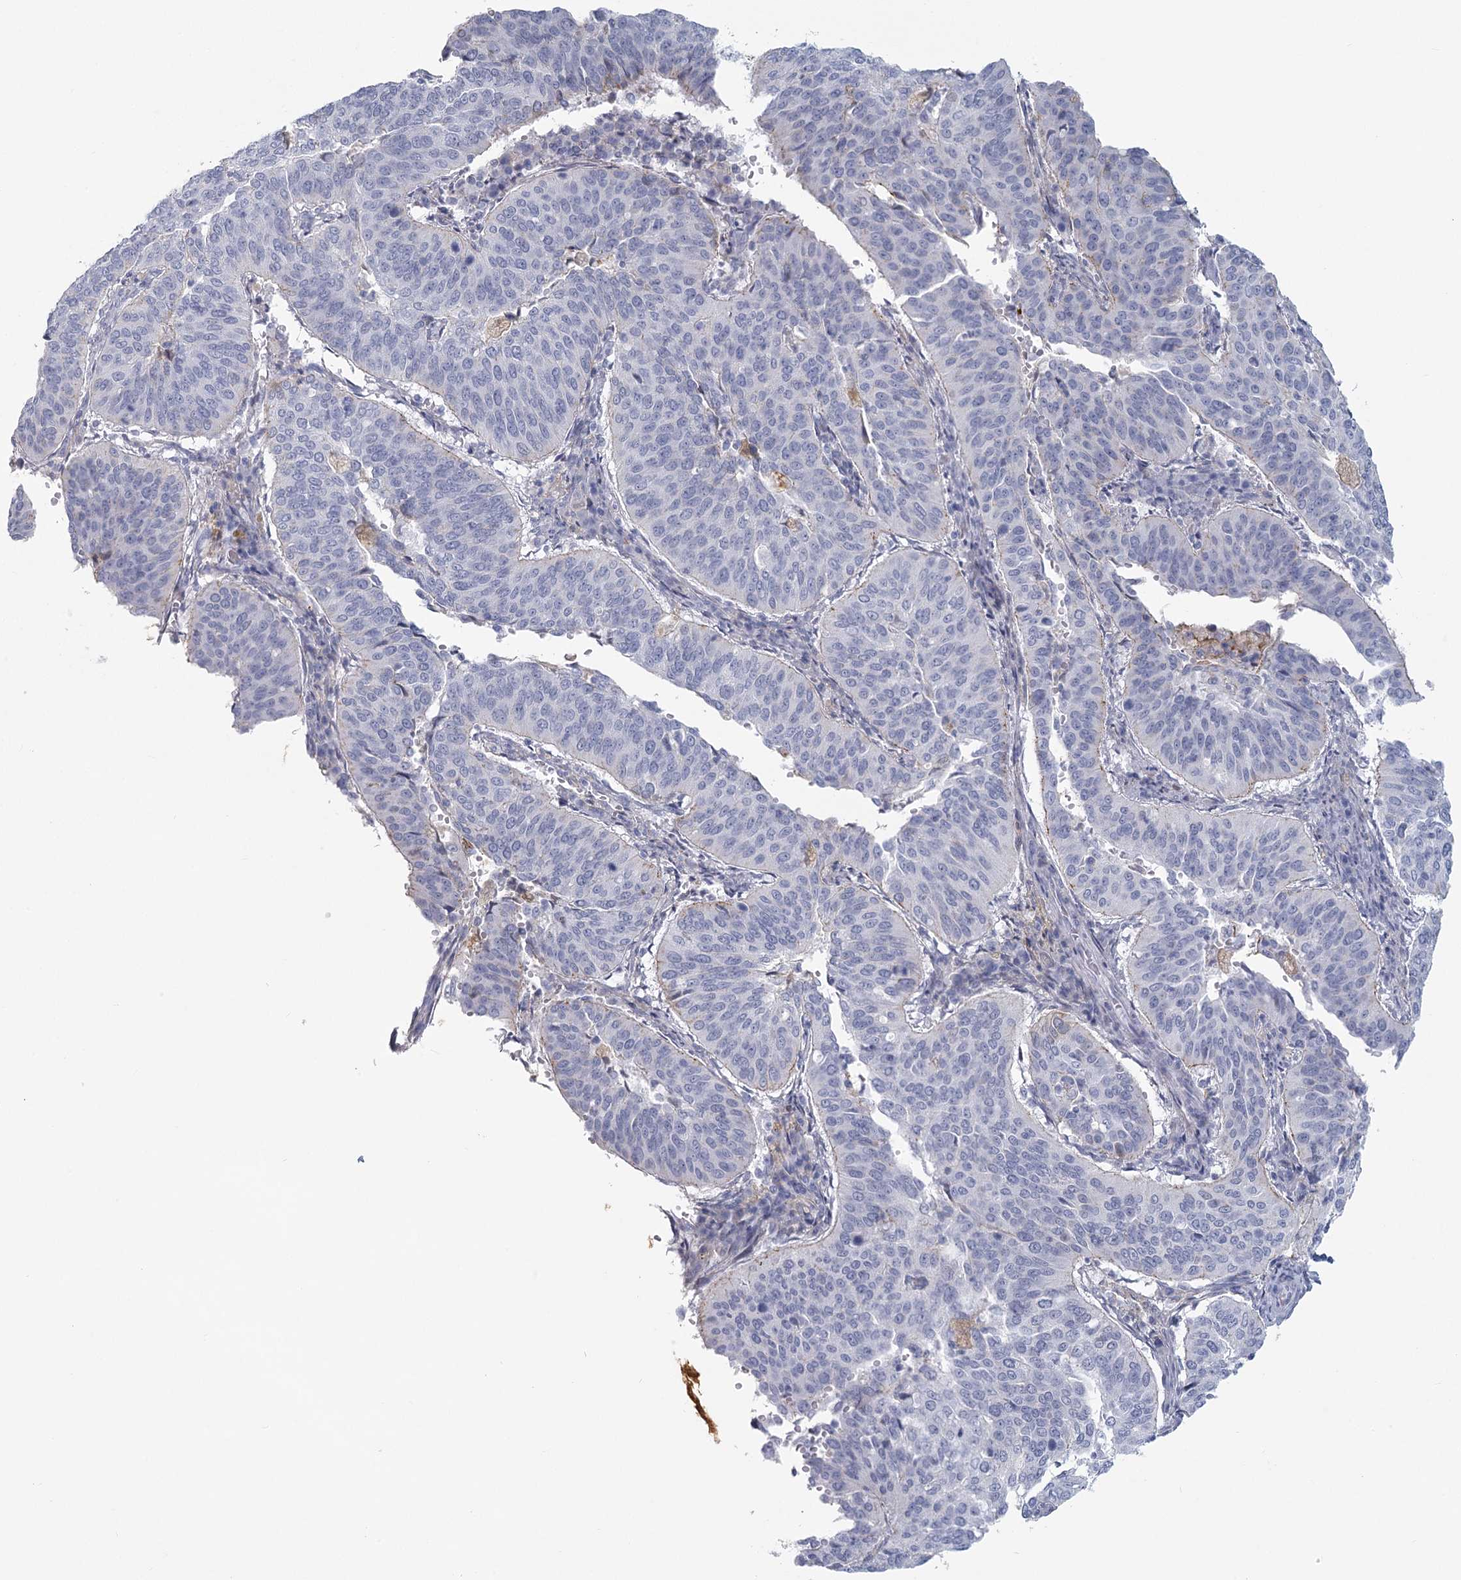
{"staining": {"intensity": "negative", "quantity": "none", "location": "none"}, "tissue": "cervical cancer", "cell_type": "Tumor cells", "image_type": "cancer", "snomed": [{"axis": "morphology", "description": "Normal tissue, NOS"}, {"axis": "morphology", "description": "Squamous cell carcinoma, NOS"}, {"axis": "topography", "description": "Cervix"}], "caption": "The immunohistochemistry photomicrograph has no significant staining in tumor cells of squamous cell carcinoma (cervical) tissue. (Immunohistochemistry (ihc), brightfield microscopy, high magnification).", "gene": "WNT8B", "patient": {"sex": "female", "age": 39}}